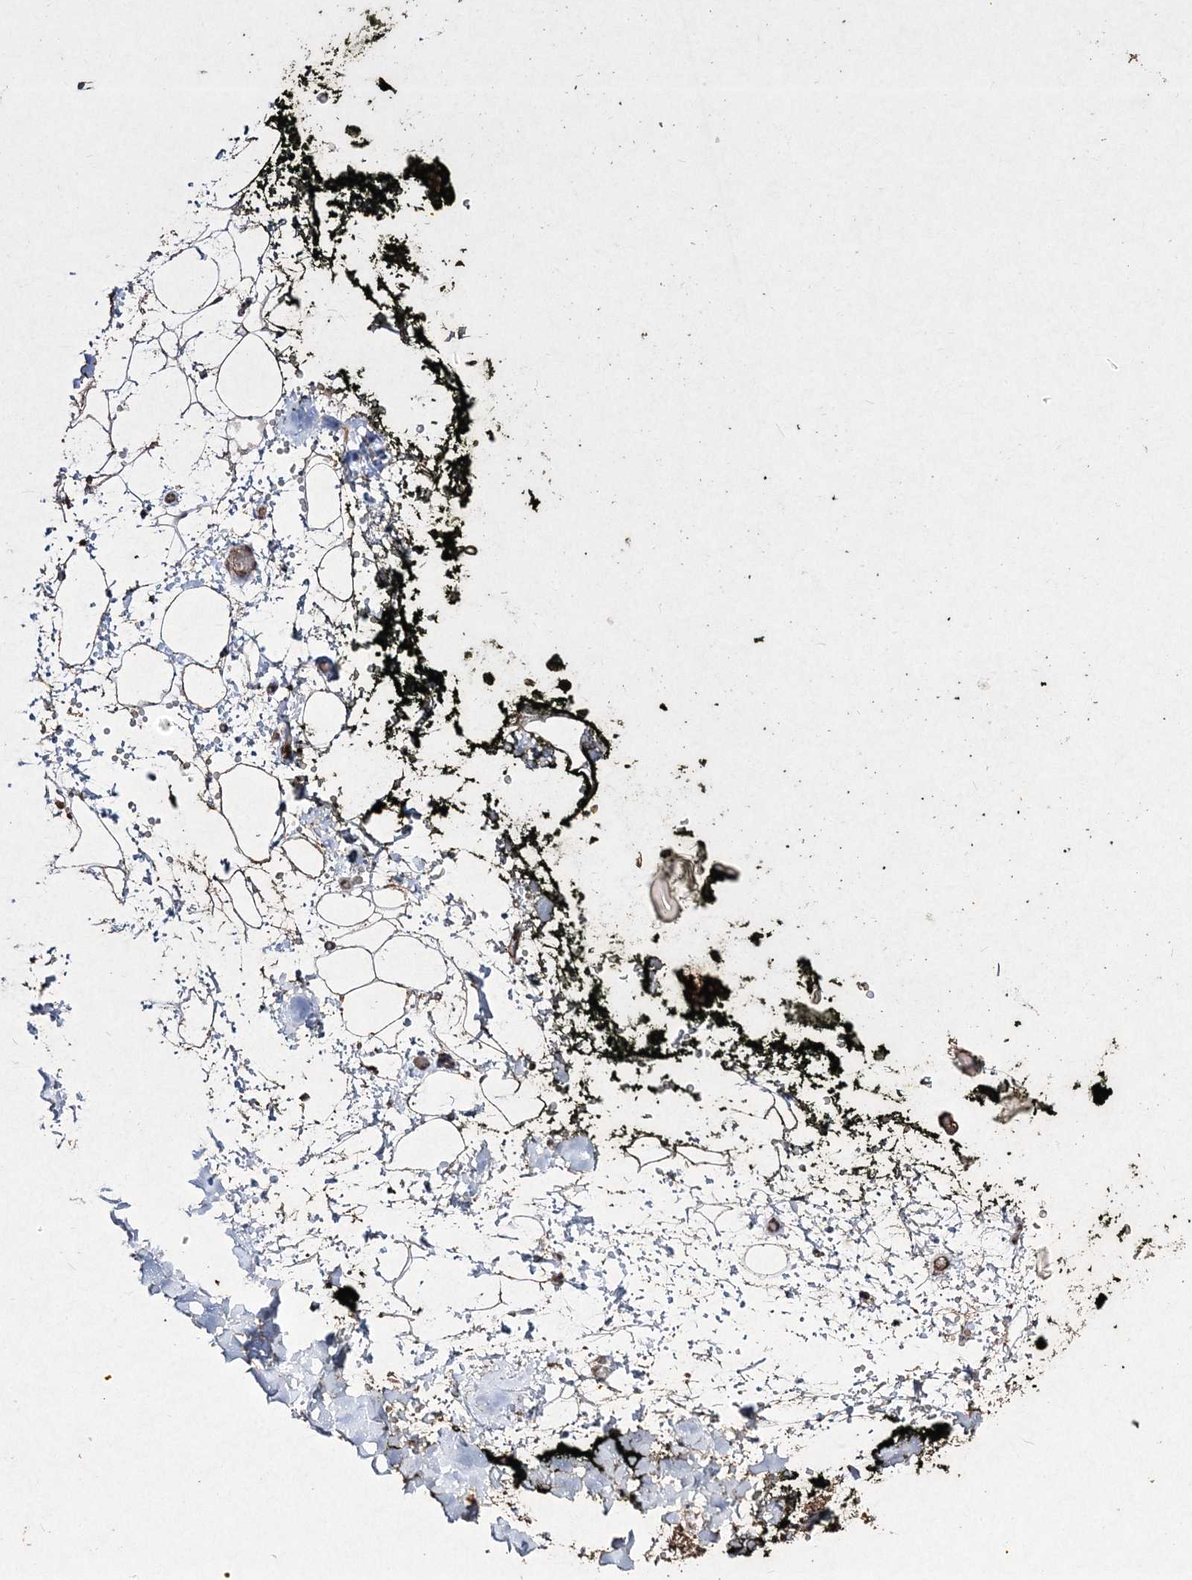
{"staining": {"intensity": "weak", "quantity": "25%-75%", "location": "cytoplasmic/membranous"}, "tissue": "adipose tissue", "cell_type": "Adipocytes", "image_type": "normal", "snomed": [{"axis": "morphology", "description": "Normal tissue, NOS"}, {"axis": "morphology", "description": "Adenocarcinoma, NOS"}, {"axis": "topography", "description": "Pancreas"}, {"axis": "topography", "description": "Peripheral nerve tissue"}], "caption": "IHC staining of normal adipose tissue, which reveals low levels of weak cytoplasmic/membranous positivity in approximately 25%-75% of adipocytes indicating weak cytoplasmic/membranous protein staining. The staining was performed using DAB (3,3'-diaminobenzidine) (brown) for protein detection and nuclei were counterstained in hematoxylin (blue).", "gene": "GRSF1", "patient": {"sex": "male", "age": 59}}